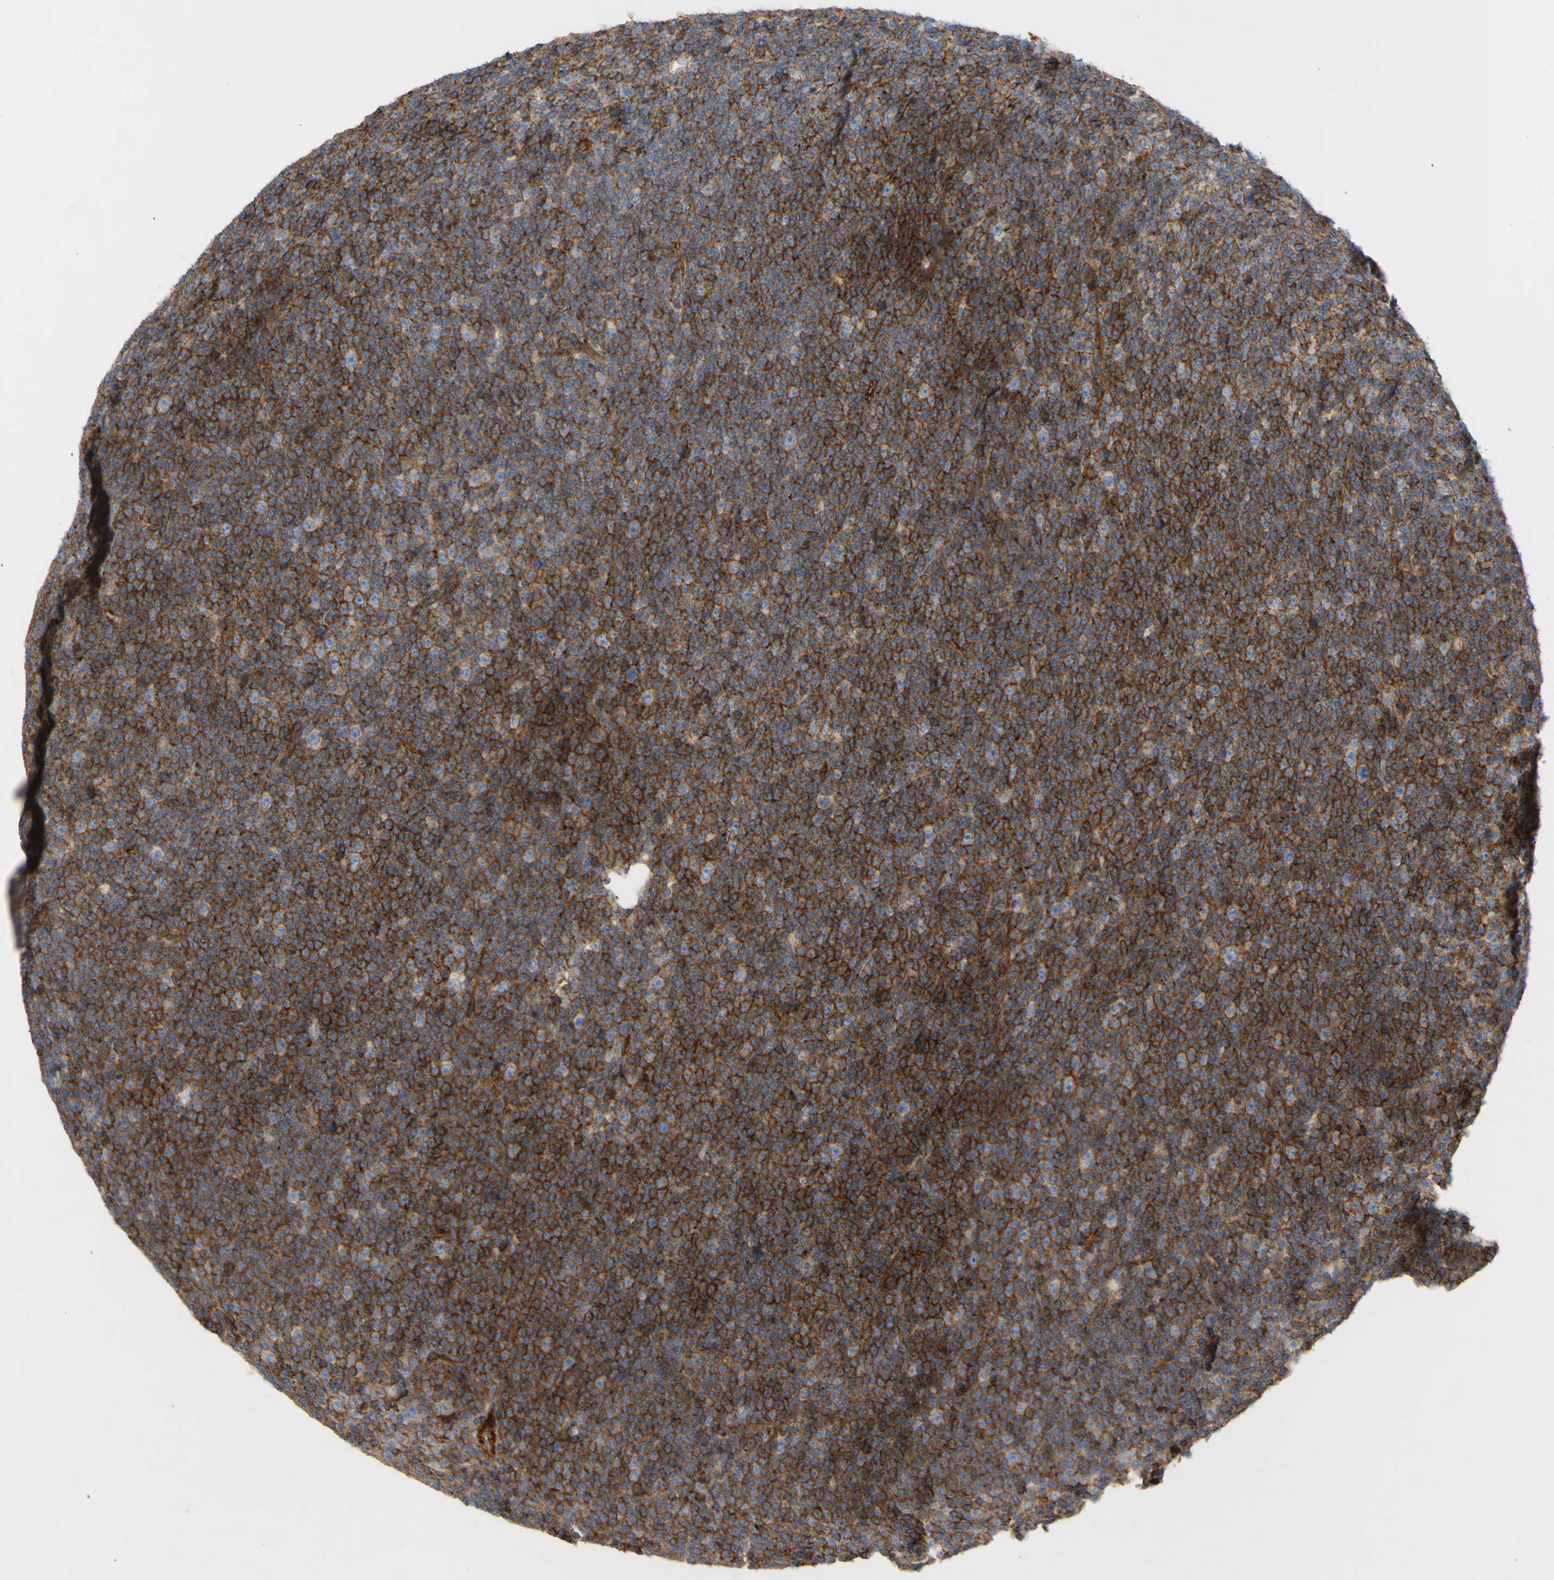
{"staining": {"intensity": "strong", "quantity": ">75%", "location": "cytoplasmic/membranous"}, "tissue": "lymphoma", "cell_type": "Tumor cells", "image_type": "cancer", "snomed": [{"axis": "morphology", "description": "Malignant lymphoma, non-Hodgkin's type, Low grade"}, {"axis": "topography", "description": "Lymph node"}], "caption": "Lymphoma stained for a protein reveals strong cytoplasmic/membranous positivity in tumor cells.", "gene": "ATP2A3", "patient": {"sex": "female", "age": 67}}